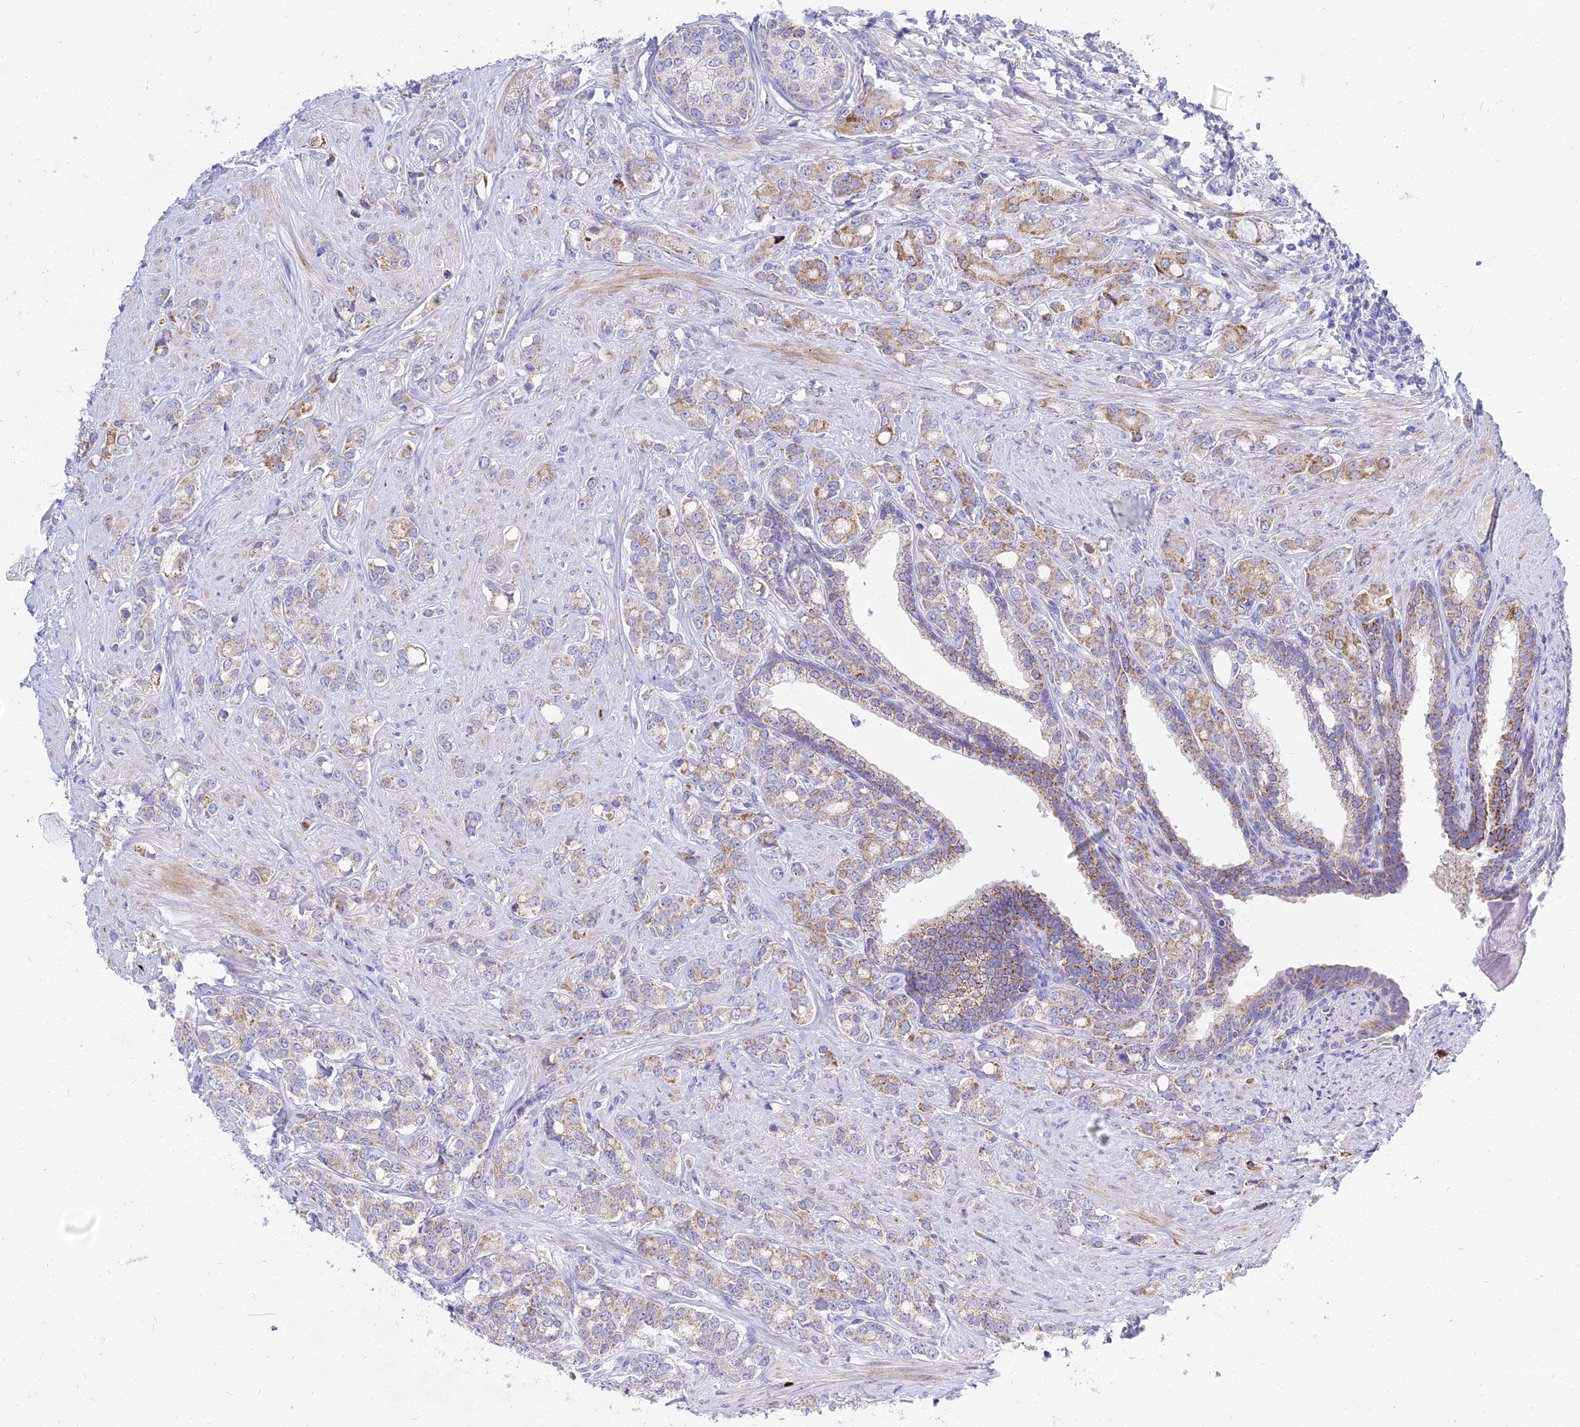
{"staining": {"intensity": "moderate", "quantity": "25%-75%", "location": "cytoplasmic/membranous"}, "tissue": "prostate cancer", "cell_type": "Tumor cells", "image_type": "cancer", "snomed": [{"axis": "morphology", "description": "Adenocarcinoma, High grade"}, {"axis": "topography", "description": "Prostate"}], "caption": "Brown immunohistochemical staining in human adenocarcinoma (high-grade) (prostate) shows moderate cytoplasmic/membranous expression in about 25%-75% of tumor cells.", "gene": "PKN3", "patient": {"sex": "male", "age": 62}}